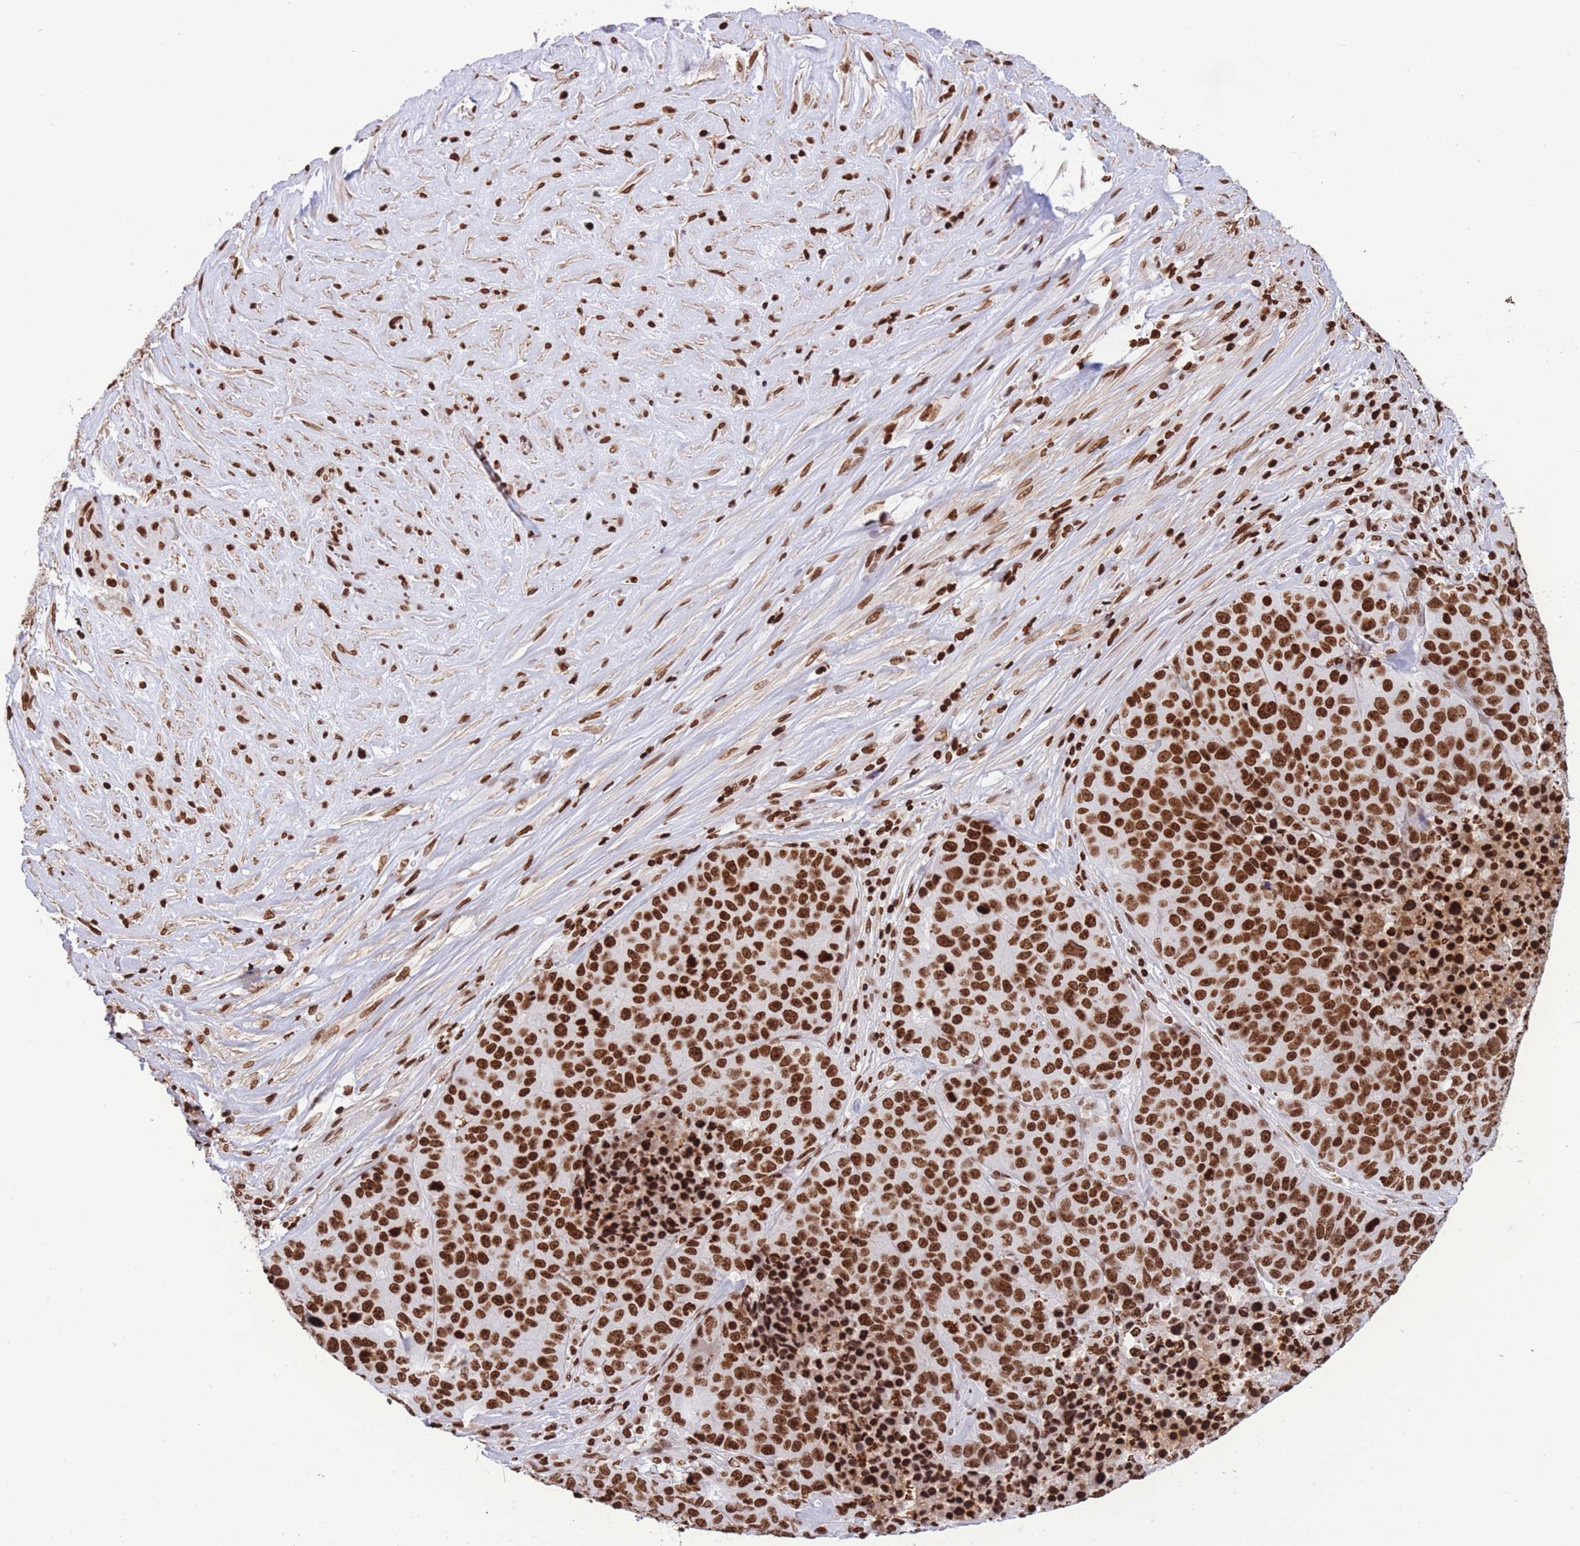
{"staining": {"intensity": "strong", "quantity": ">75%", "location": "nuclear"}, "tissue": "stomach cancer", "cell_type": "Tumor cells", "image_type": "cancer", "snomed": [{"axis": "morphology", "description": "Adenocarcinoma, NOS"}, {"axis": "topography", "description": "Stomach"}], "caption": "DAB (3,3'-diaminobenzidine) immunohistochemical staining of adenocarcinoma (stomach) demonstrates strong nuclear protein expression in about >75% of tumor cells.", "gene": "H2BC11", "patient": {"sex": "male", "age": 71}}